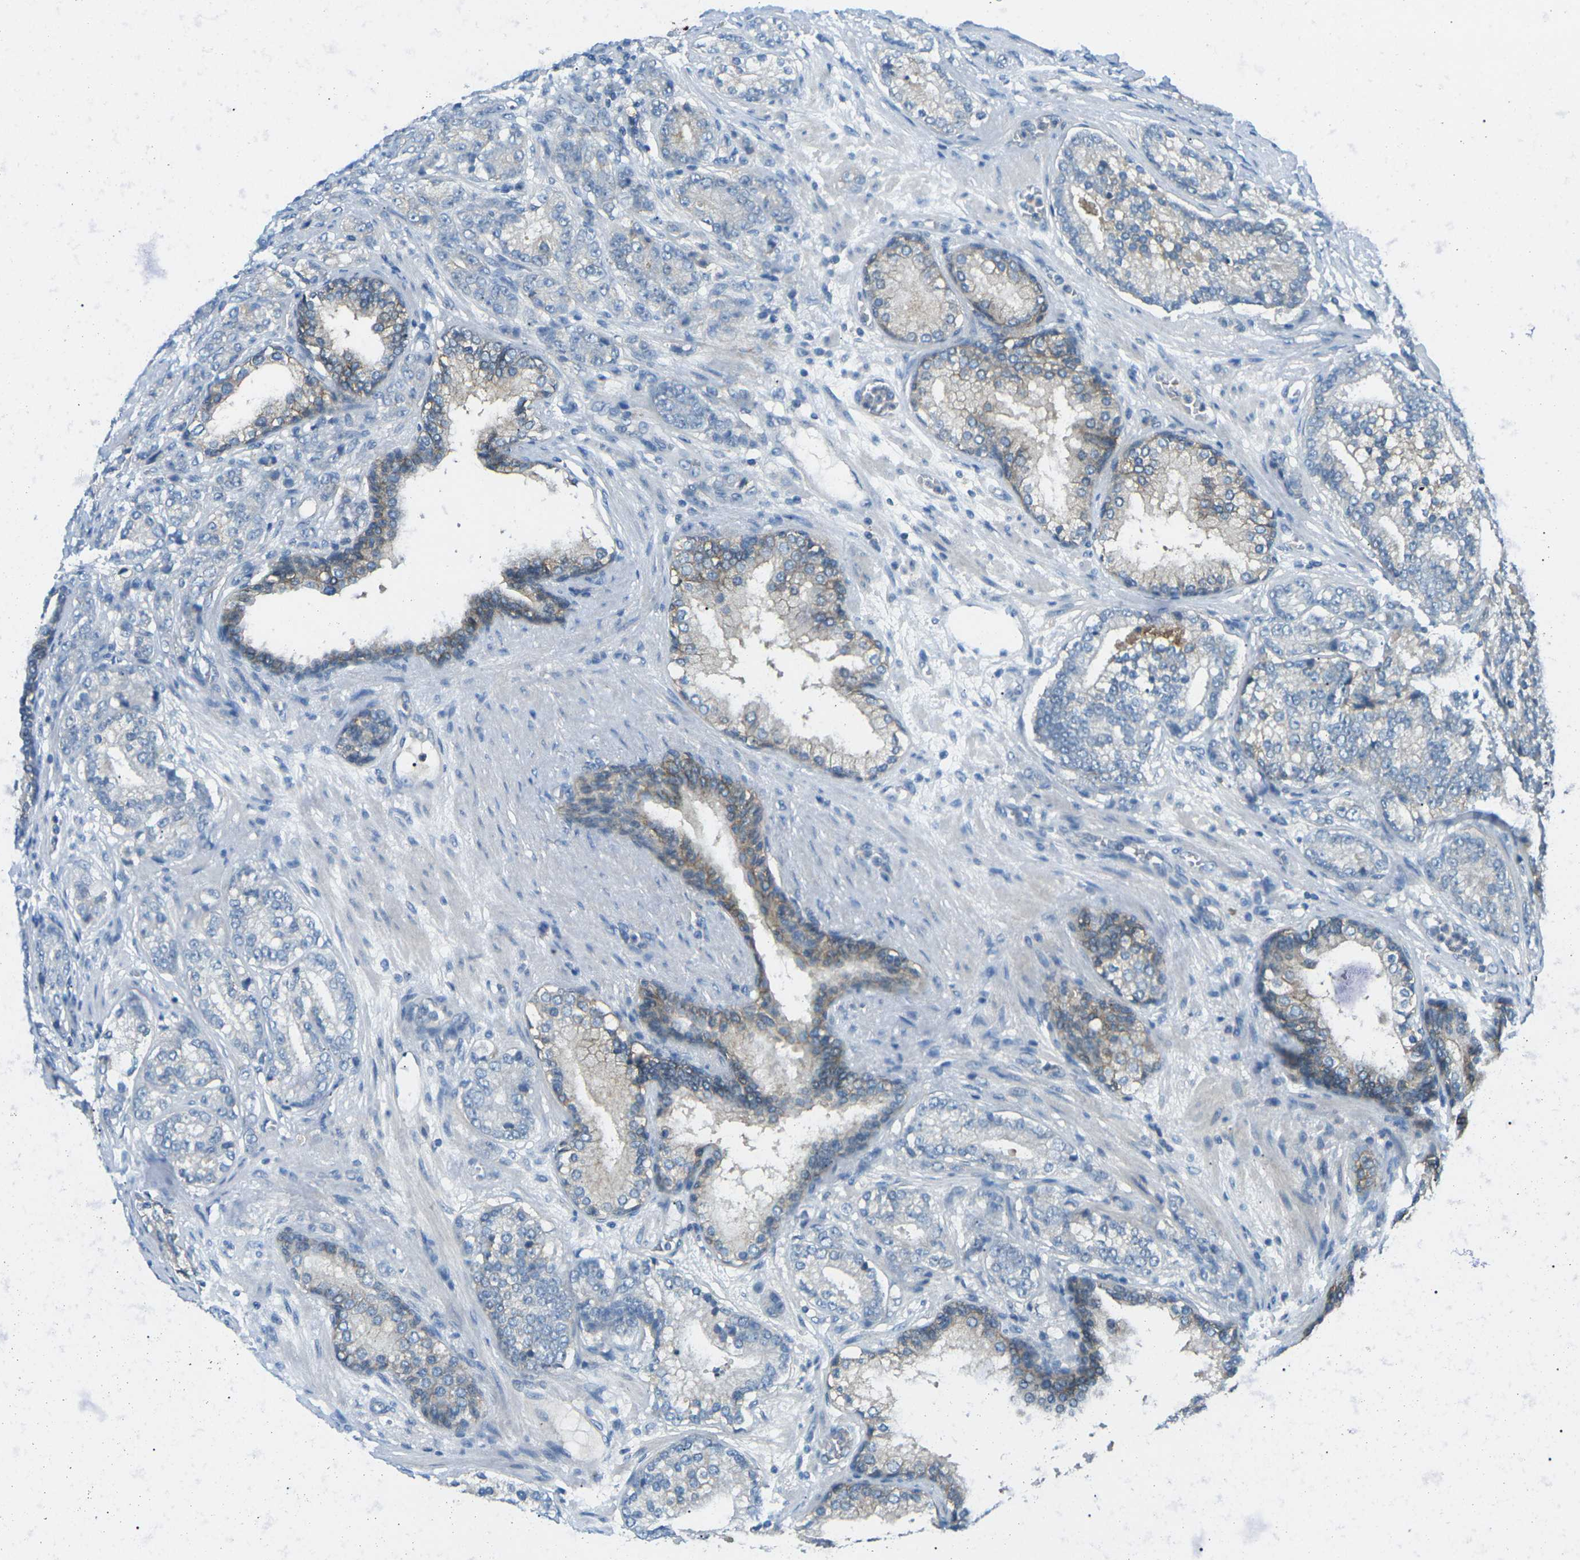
{"staining": {"intensity": "negative", "quantity": "none", "location": "none"}, "tissue": "prostate cancer", "cell_type": "Tumor cells", "image_type": "cancer", "snomed": [{"axis": "morphology", "description": "Adenocarcinoma, High grade"}, {"axis": "topography", "description": "Prostate"}], "caption": "Immunohistochemistry micrograph of neoplastic tissue: human prostate cancer (high-grade adenocarcinoma) stained with DAB exhibits no significant protein positivity in tumor cells.", "gene": "CD47", "patient": {"sex": "male", "age": 61}}